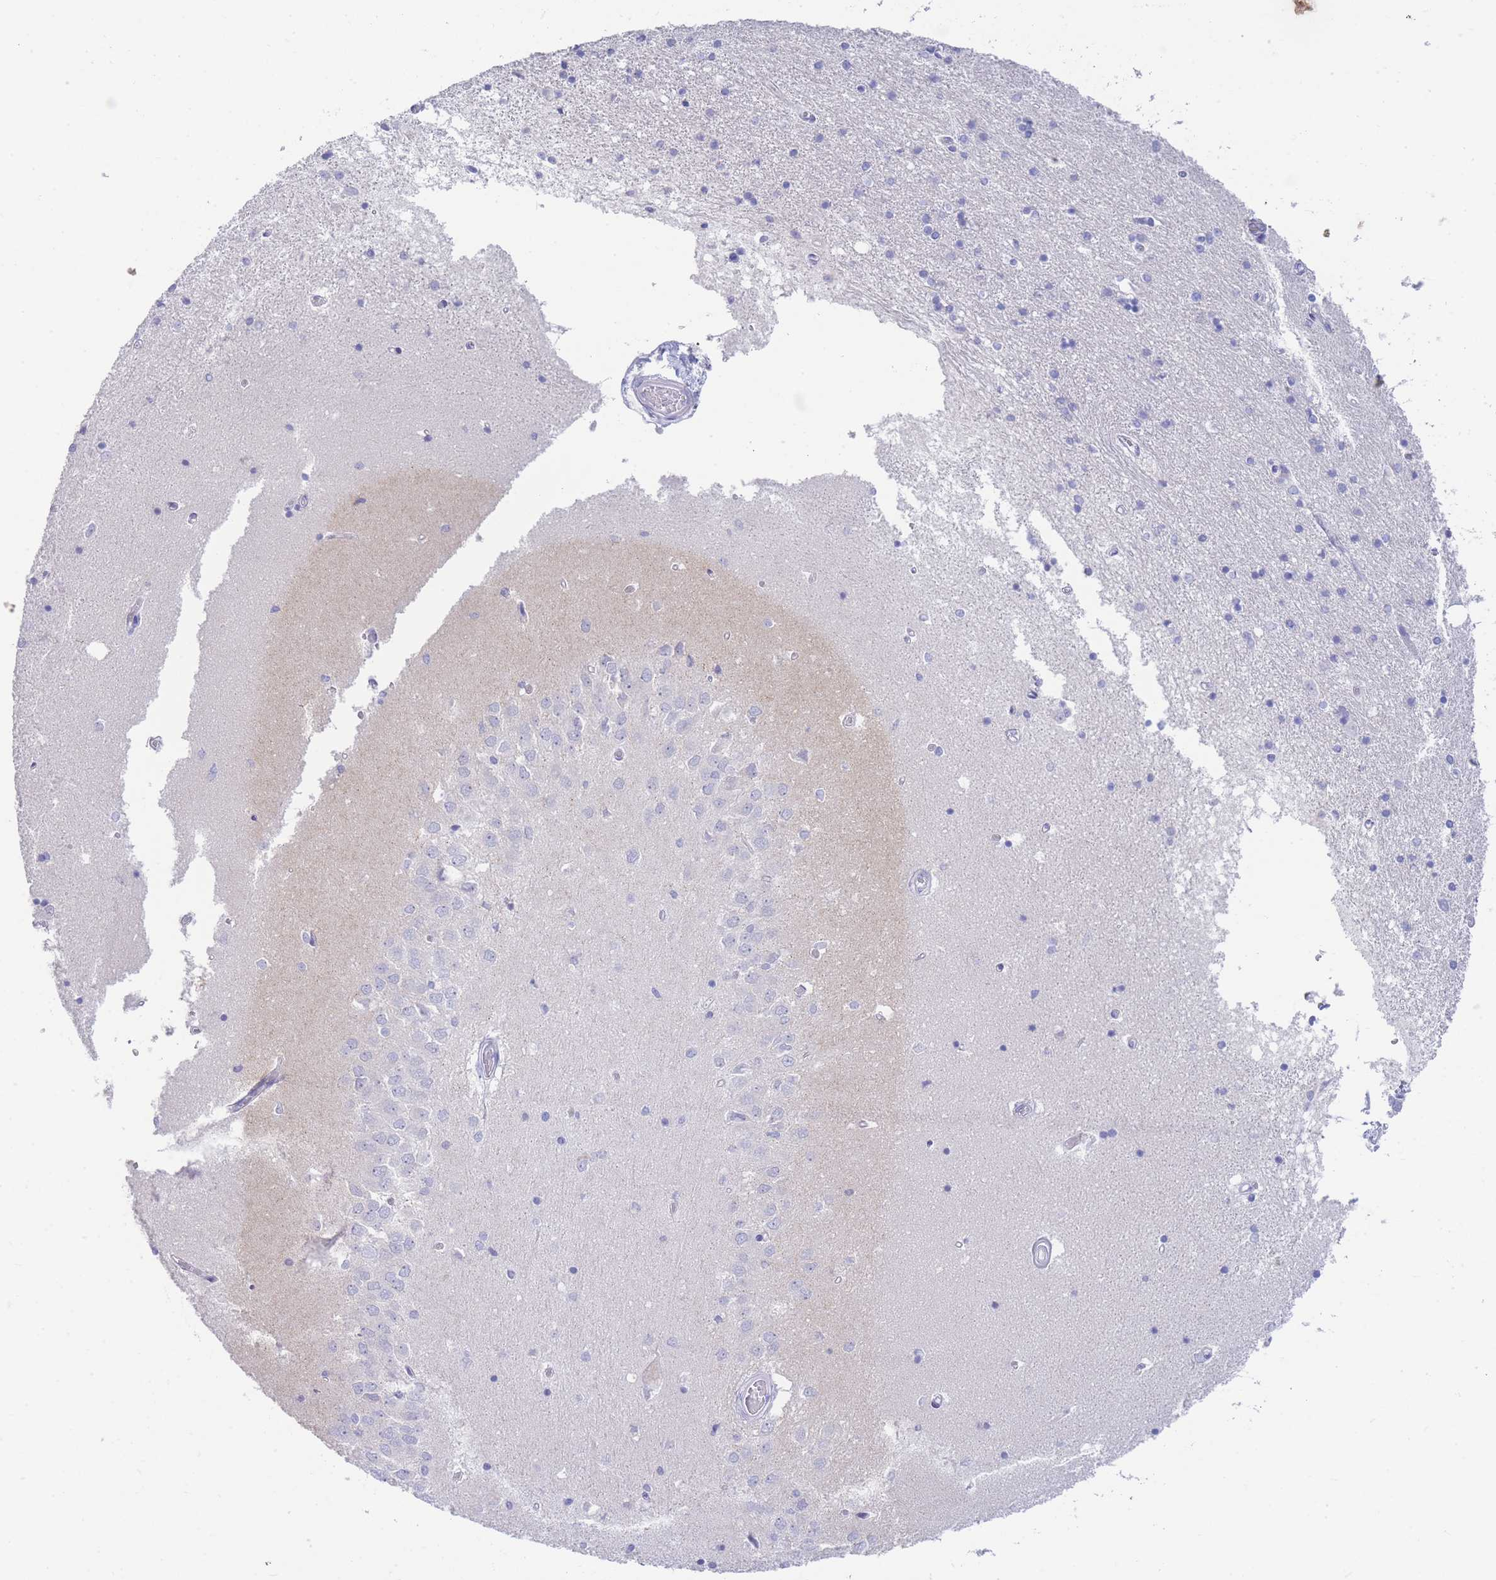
{"staining": {"intensity": "negative", "quantity": "none", "location": "none"}, "tissue": "hippocampus", "cell_type": "Glial cells", "image_type": "normal", "snomed": [{"axis": "morphology", "description": "Normal tissue, NOS"}, {"axis": "topography", "description": "Hippocampus"}], "caption": "The histopathology image shows no staining of glial cells in normal hippocampus.", "gene": "LRRC37A2", "patient": {"sex": "male", "age": 45}}